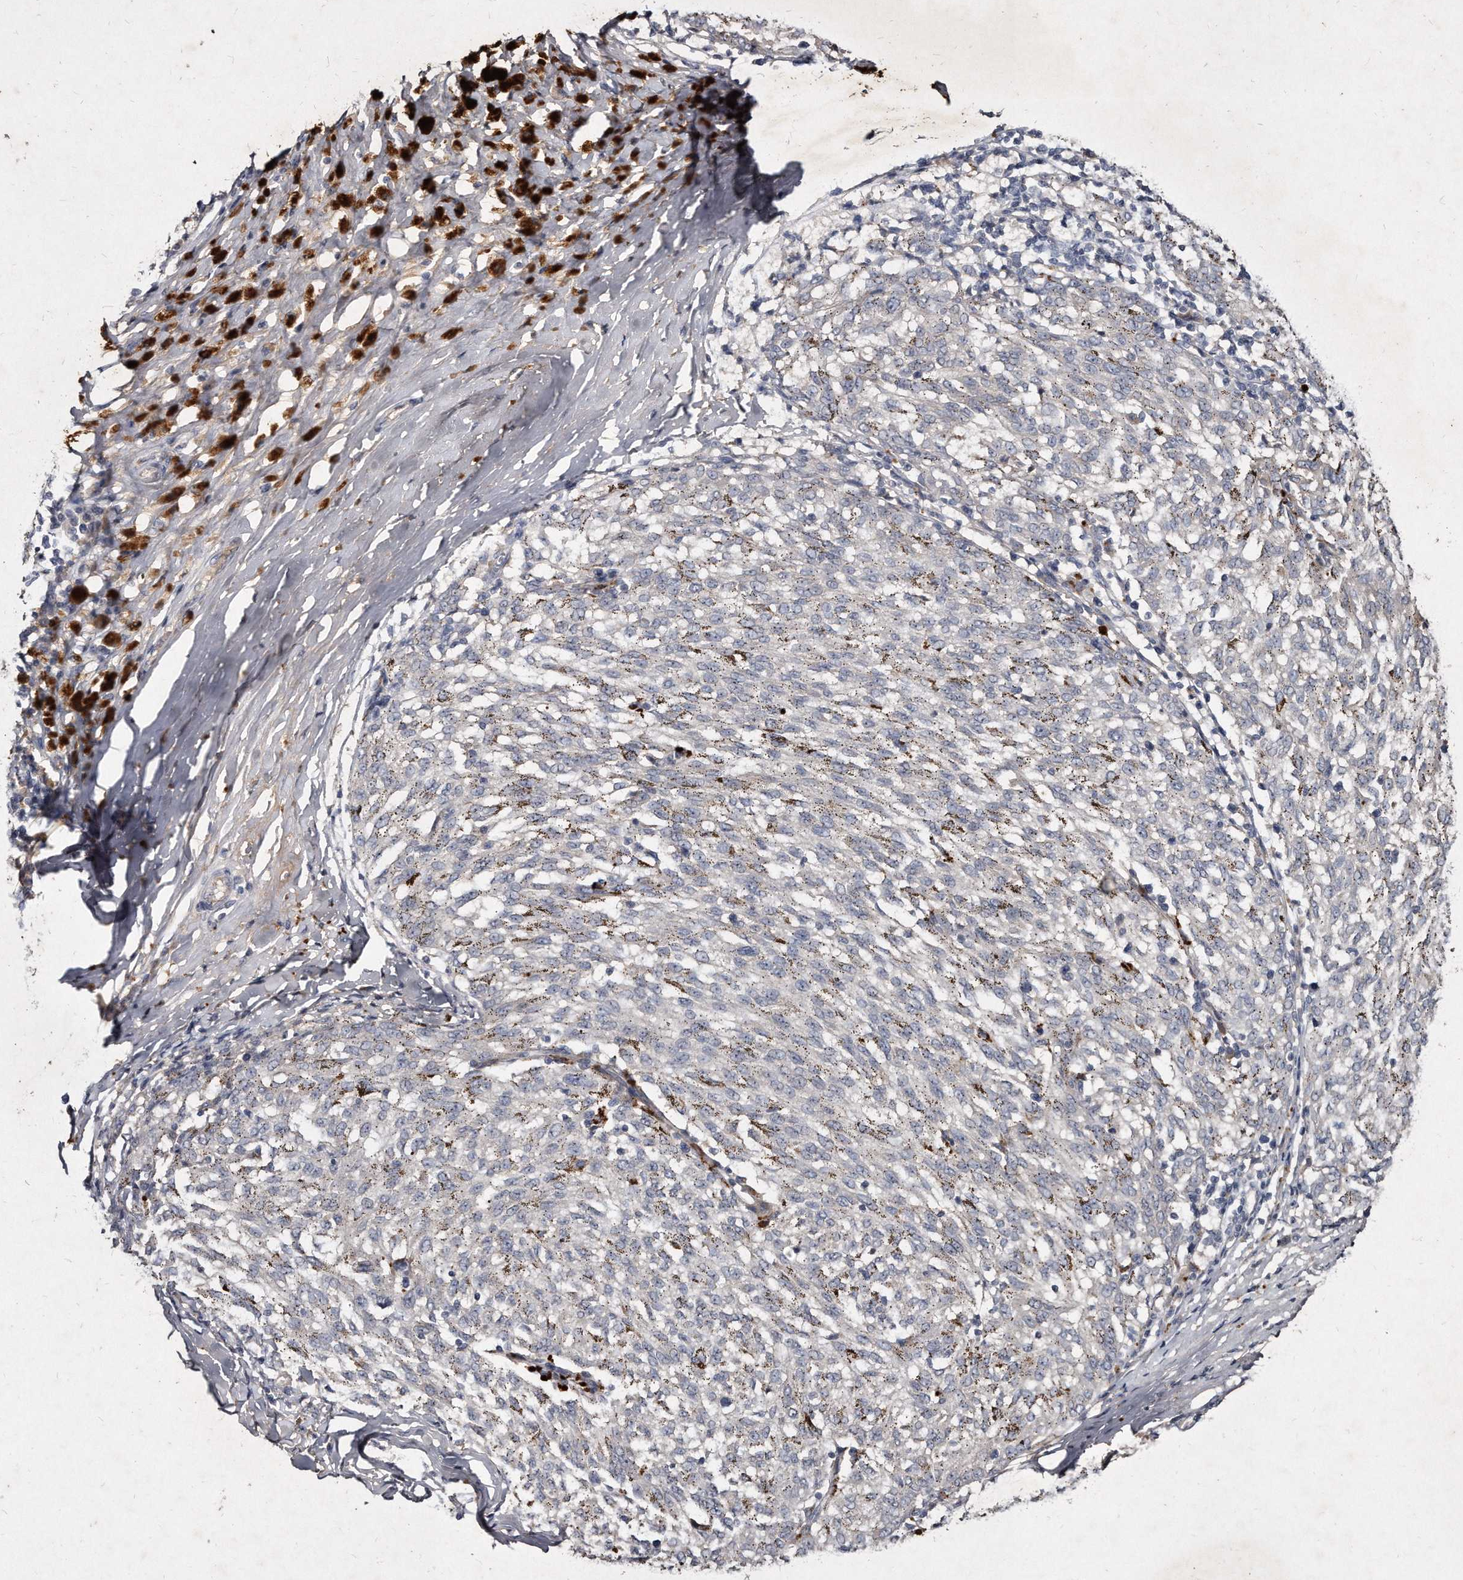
{"staining": {"intensity": "negative", "quantity": "none", "location": "none"}, "tissue": "melanoma", "cell_type": "Tumor cells", "image_type": "cancer", "snomed": [{"axis": "morphology", "description": "Malignant melanoma, NOS"}, {"axis": "topography", "description": "Skin"}], "caption": "Malignant melanoma stained for a protein using immunohistochemistry demonstrates no staining tumor cells.", "gene": "KLHDC3", "patient": {"sex": "female", "age": 72}}